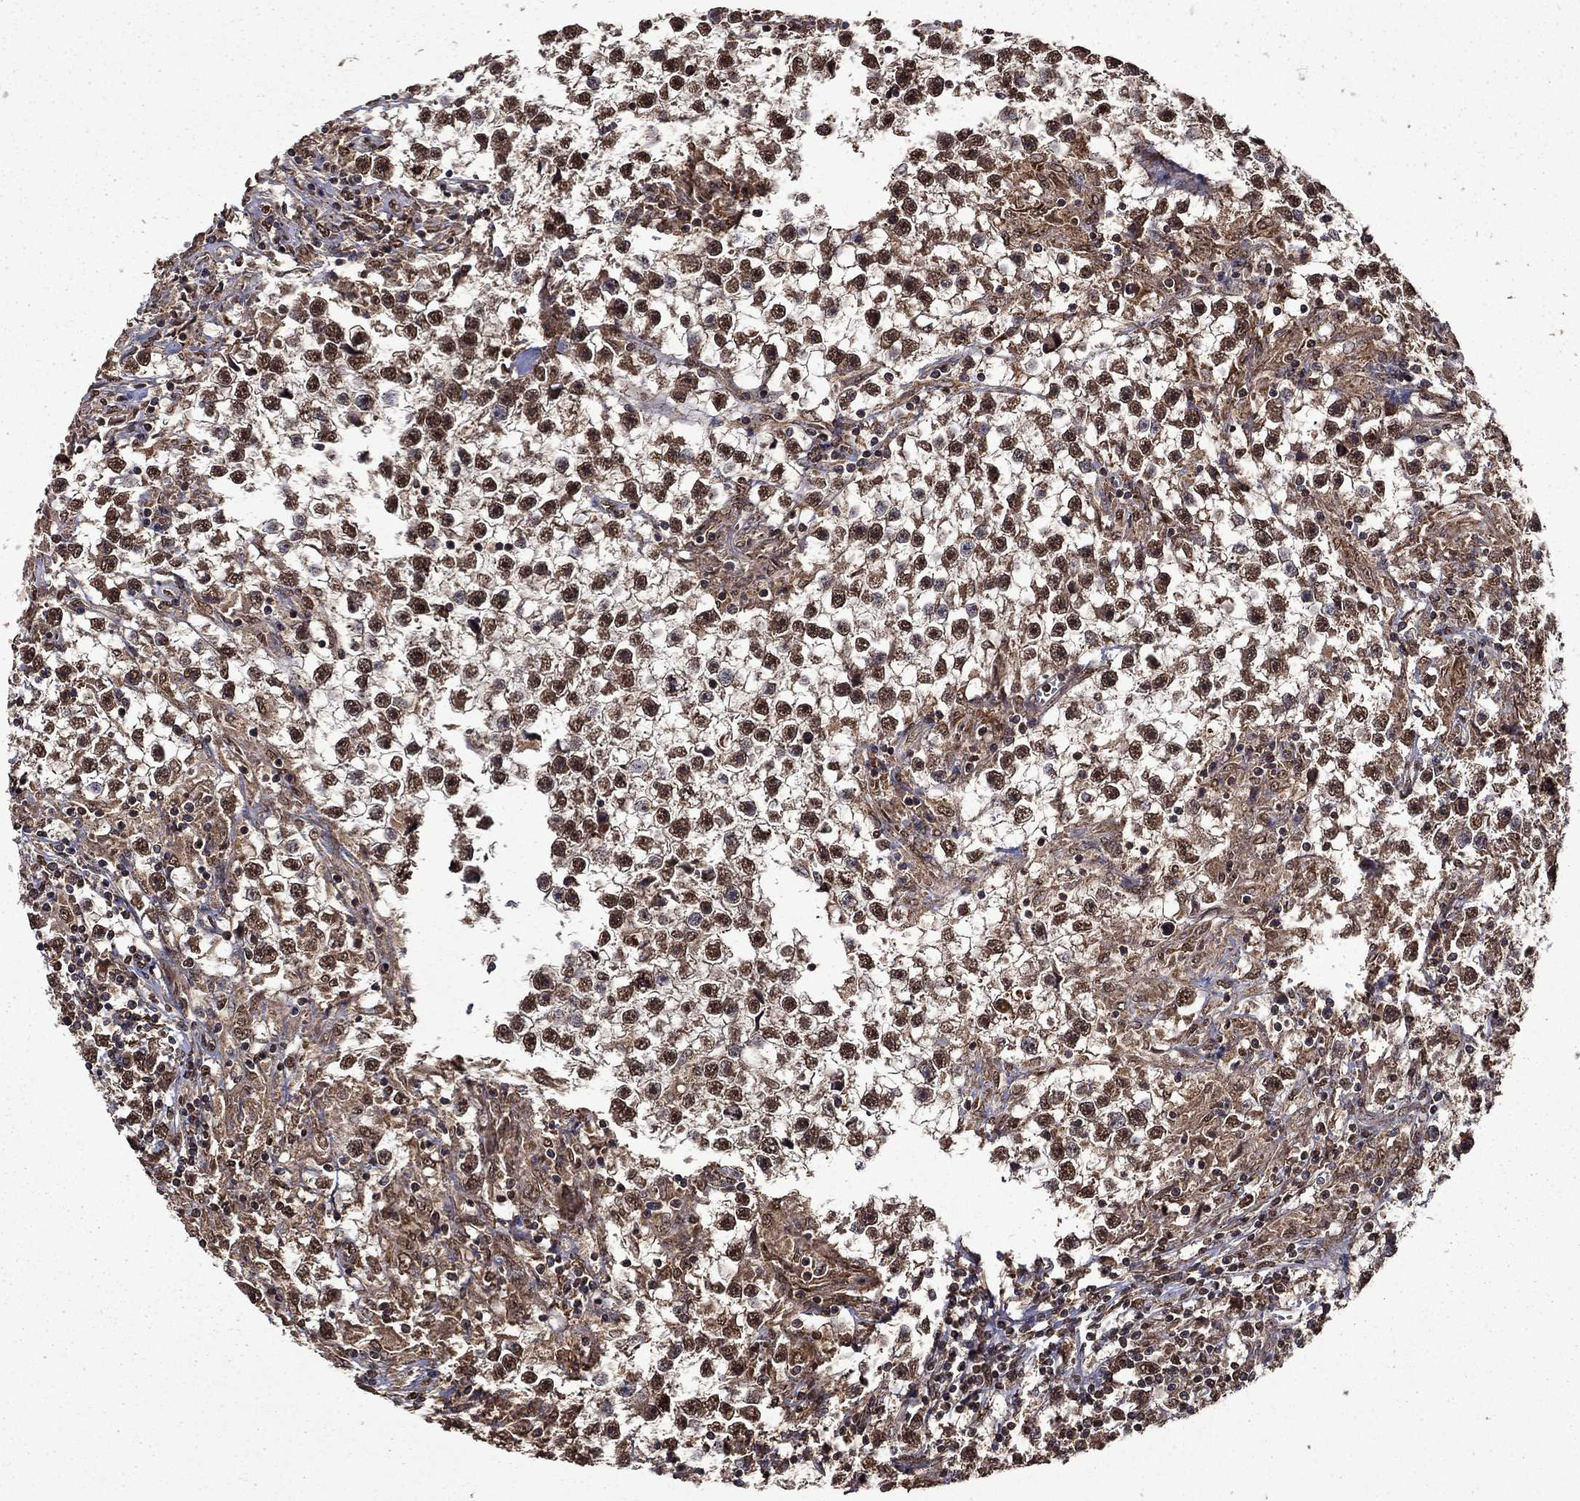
{"staining": {"intensity": "strong", "quantity": ">75%", "location": "cytoplasmic/membranous,nuclear"}, "tissue": "testis cancer", "cell_type": "Tumor cells", "image_type": "cancer", "snomed": [{"axis": "morphology", "description": "Seminoma, NOS"}, {"axis": "topography", "description": "Testis"}], "caption": "This is an image of immunohistochemistry (IHC) staining of testis seminoma, which shows strong positivity in the cytoplasmic/membranous and nuclear of tumor cells.", "gene": "ITM2B", "patient": {"sex": "male", "age": 59}}